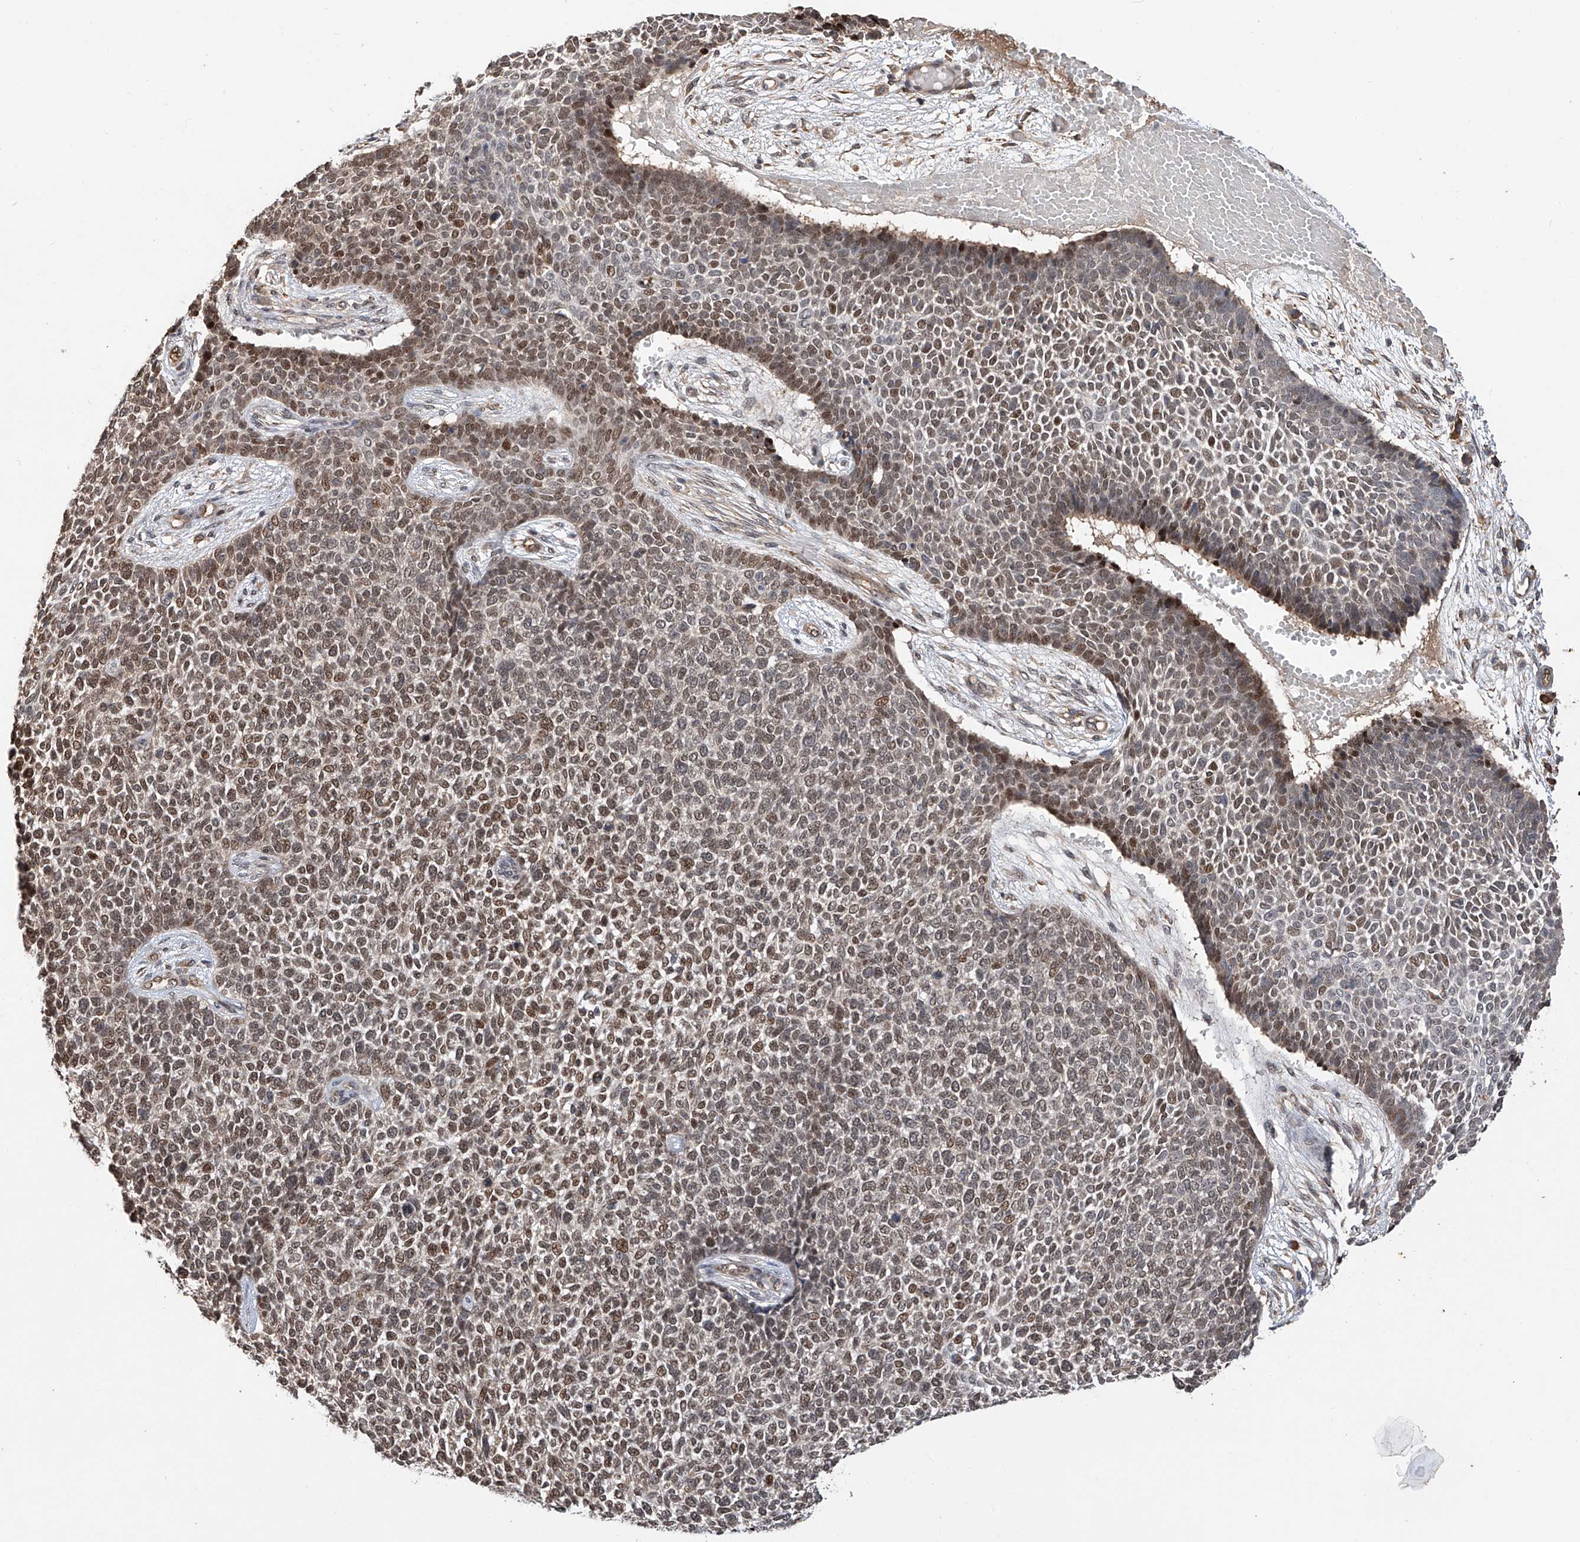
{"staining": {"intensity": "moderate", "quantity": "25%-75%", "location": "nuclear"}, "tissue": "skin cancer", "cell_type": "Tumor cells", "image_type": "cancer", "snomed": [{"axis": "morphology", "description": "Basal cell carcinoma"}, {"axis": "topography", "description": "Skin"}], "caption": "Protein positivity by immunohistochemistry (IHC) reveals moderate nuclear staining in about 25%-75% of tumor cells in skin cancer. The staining was performed using DAB to visualize the protein expression in brown, while the nuclei were stained in blue with hematoxylin (Magnification: 20x).", "gene": "RILPL2", "patient": {"sex": "female", "age": 84}}